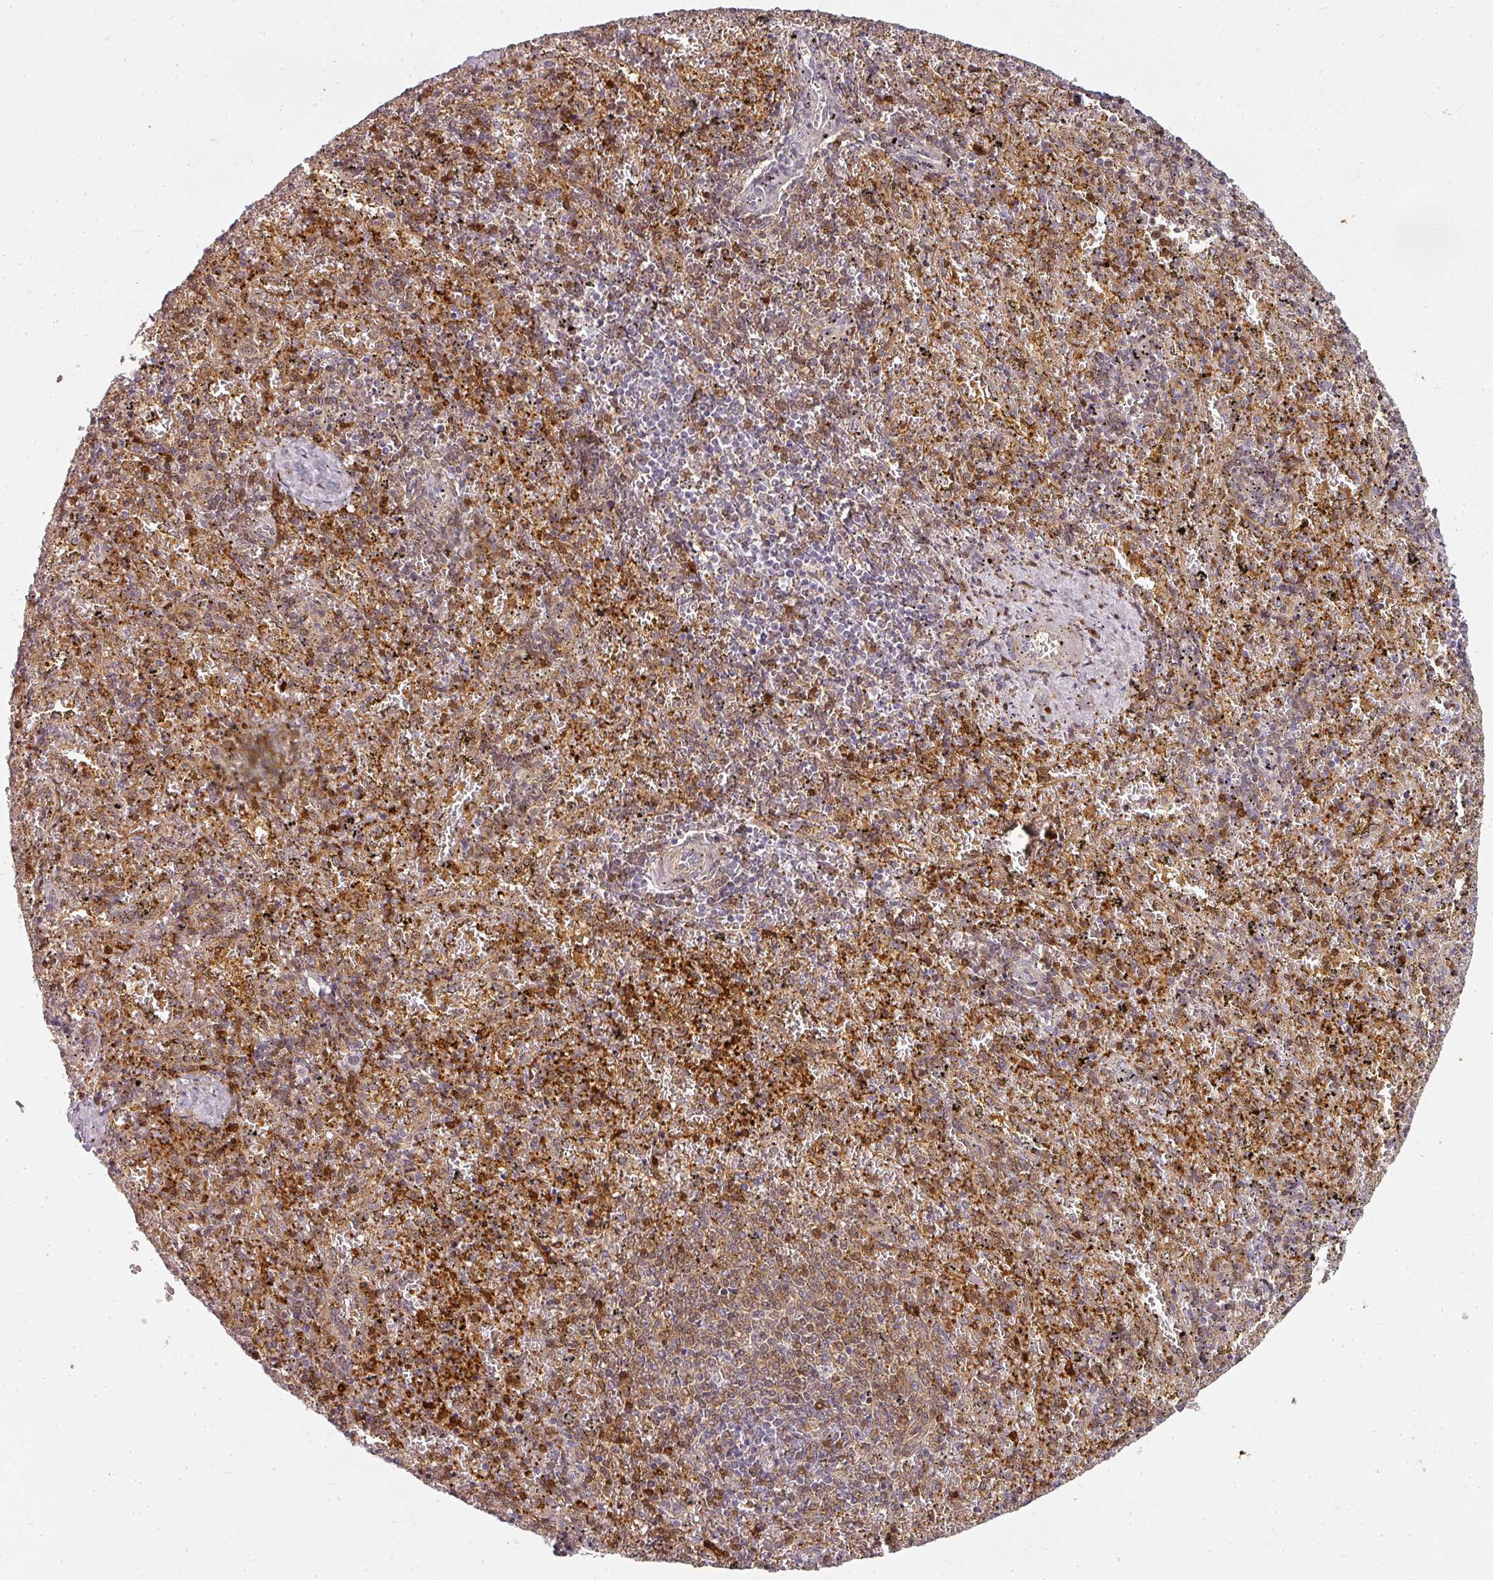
{"staining": {"intensity": "moderate", "quantity": "25%-75%", "location": "cytoplasmic/membranous"}, "tissue": "spleen", "cell_type": "Cells in red pulp", "image_type": "normal", "snomed": [{"axis": "morphology", "description": "Normal tissue, NOS"}, {"axis": "topography", "description": "Spleen"}], "caption": "Normal spleen demonstrates moderate cytoplasmic/membranous staining in about 25%-75% of cells in red pulp.", "gene": "CLIC1", "patient": {"sex": "male", "age": 11}}